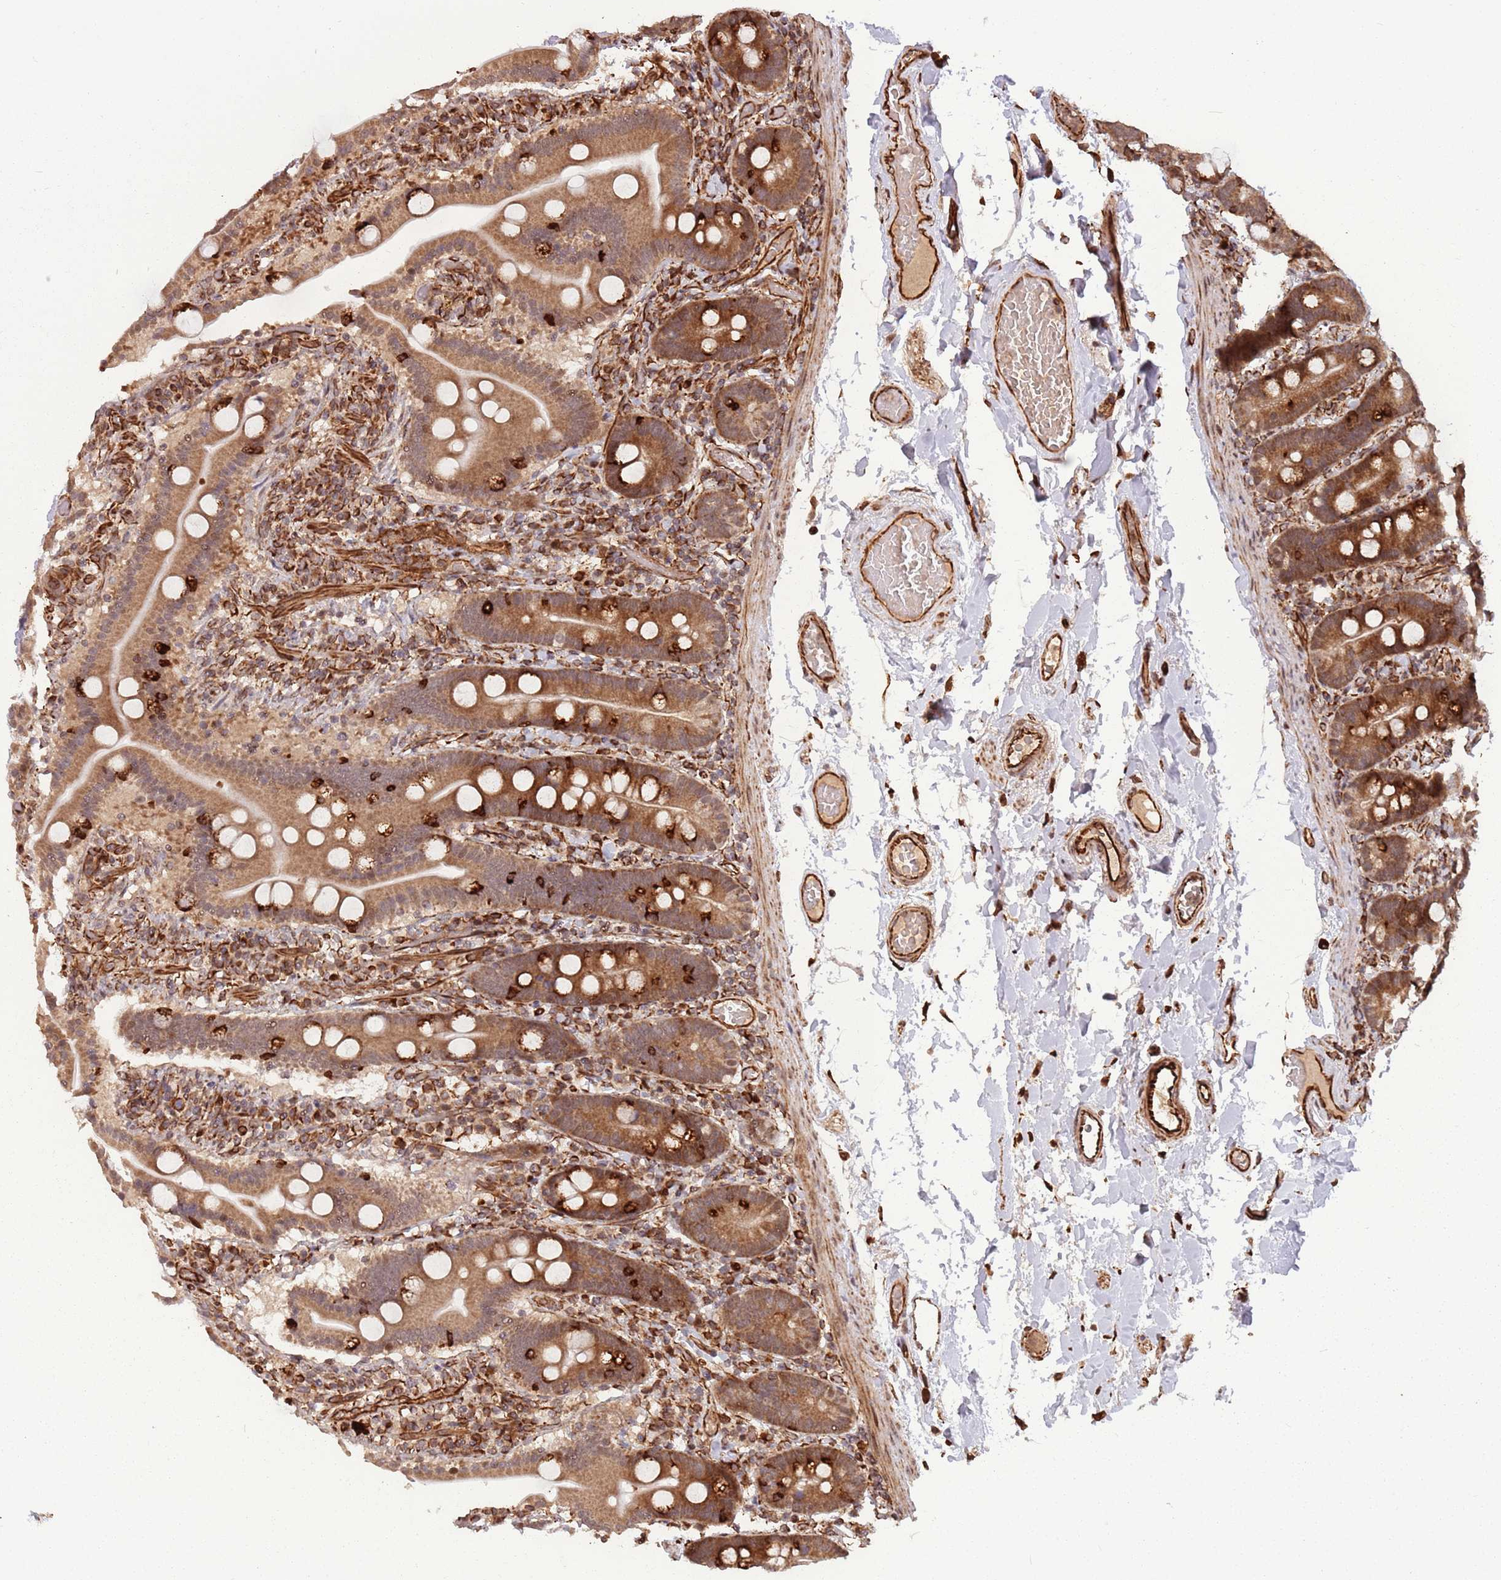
{"staining": {"intensity": "strong", "quantity": ">75%", "location": "cytoplasmic/membranous,nuclear"}, "tissue": "duodenum", "cell_type": "Glandular cells", "image_type": "normal", "snomed": [{"axis": "morphology", "description": "Normal tissue, NOS"}, {"axis": "topography", "description": "Duodenum"}], "caption": "The micrograph demonstrates a brown stain indicating the presence of a protein in the cytoplasmic/membranous,nuclear of glandular cells in duodenum.", "gene": "ADAMTS3", "patient": {"sex": "male", "age": 55}}